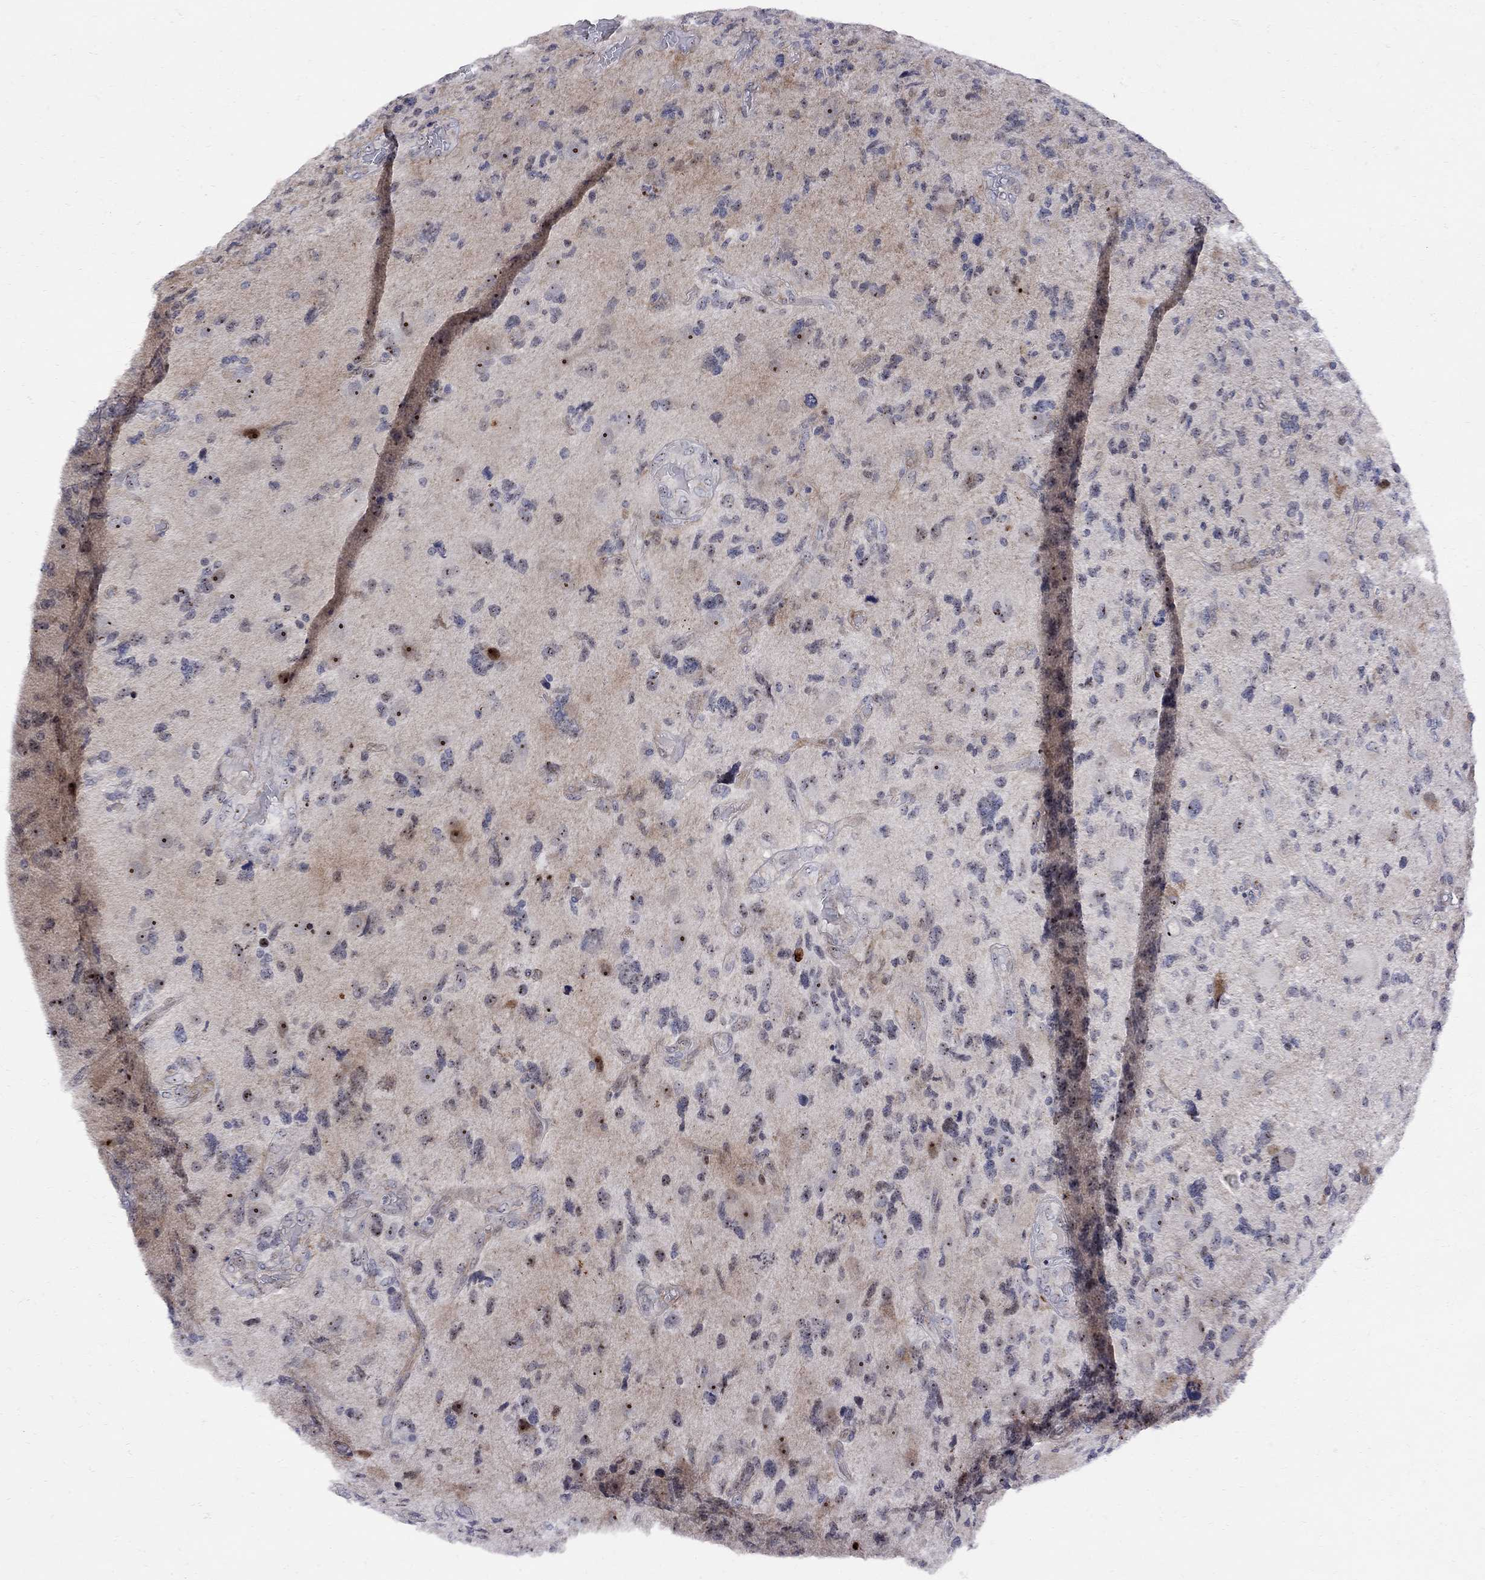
{"staining": {"intensity": "strong", "quantity": "<25%", "location": "nuclear"}, "tissue": "glioma", "cell_type": "Tumor cells", "image_type": "cancer", "snomed": [{"axis": "morphology", "description": "Glioma, malignant, High grade"}, {"axis": "topography", "description": "Cerebral cortex"}], "caption": "Strong nuclear positivity is present in about <25% of tumor cells in glioma. (Brightfield microscopy of DAB IHC at high magnification).", "gene": "DHX33", "patient": {"sex": "male", "age": 70}}